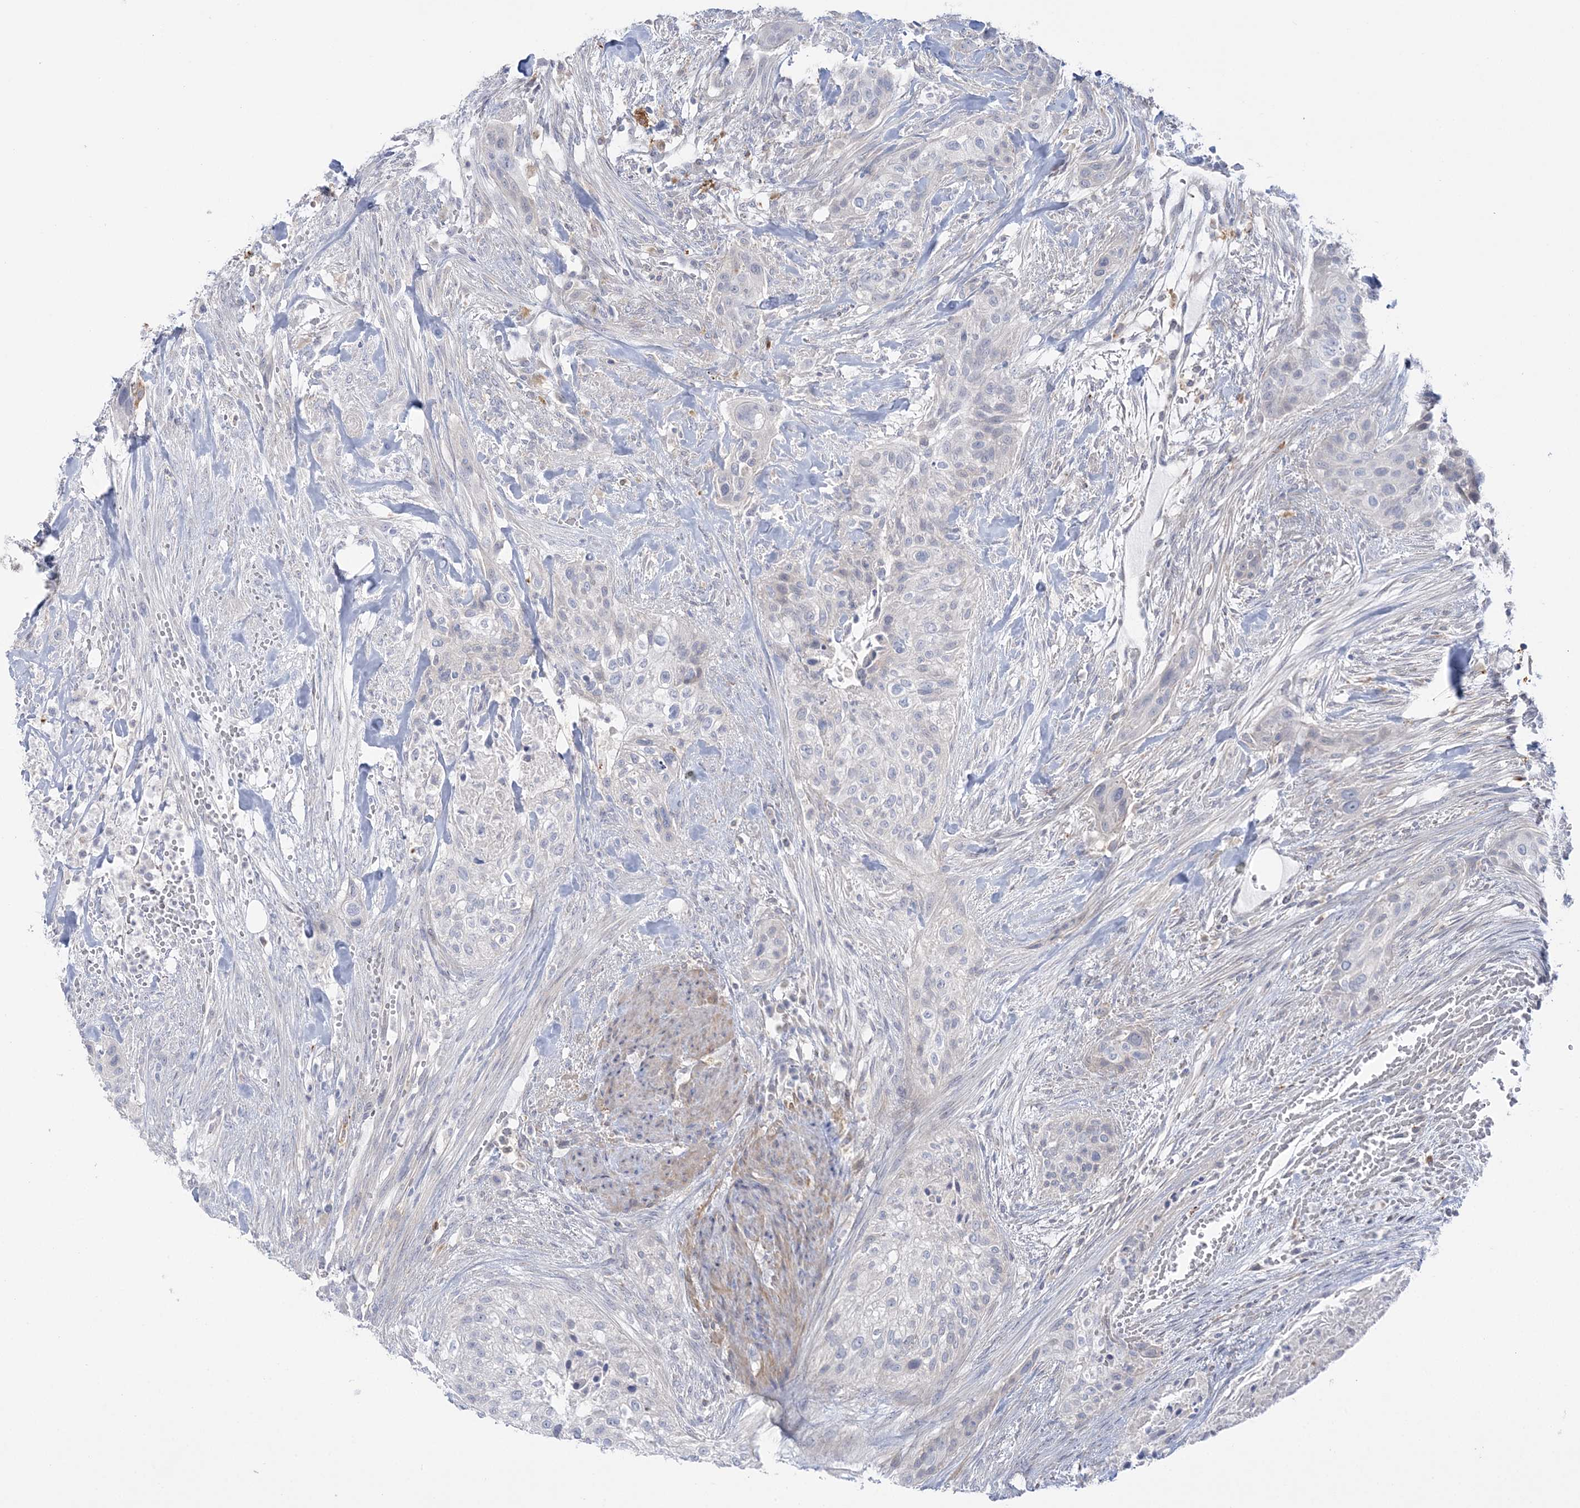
{"staining": {"intensity": "negative", "quantity": "none", "location": "none"}, "tissue": "urothelial cancer", "cell_type": "Tumor cells", "image_type": "cancer", "snomed": [{"axis": "morphology", "description": "Urothelial carcinoma, High grade"}, {"axis": "topography", "description": "Urinary bladder"}], "caption": "Human urothelial cancer stained for a protein using immunohistochemistry (IHC) displays no staining in tumor cells.", "gene": "HAAO", "patient": {"sex": "male", "age": 35}}